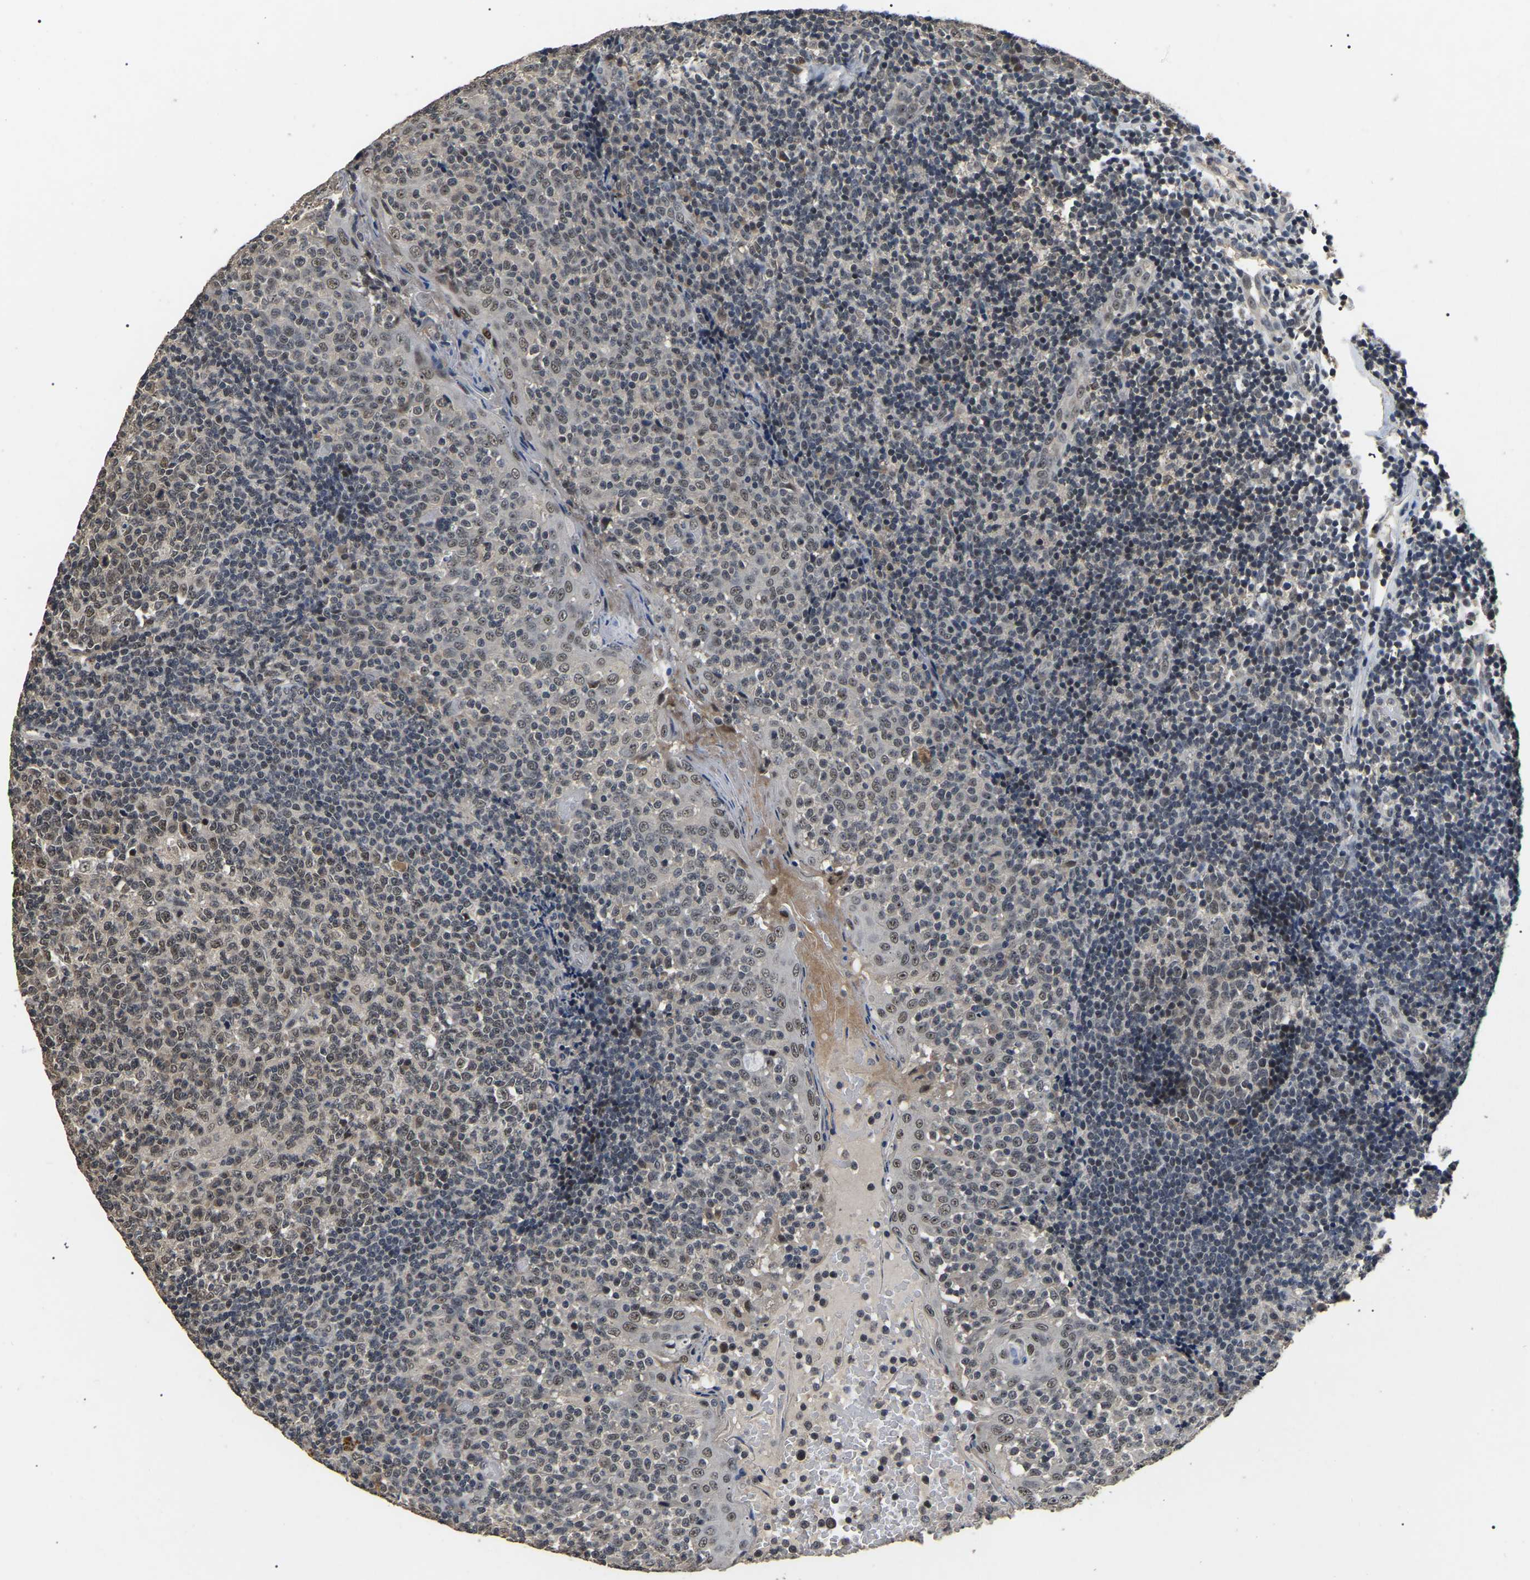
{"staining": {"intensity": "weak", "quantity": "25%-75%", "location": "nuclear"}, "tissue": "tonsil", "cell_type": "Germinal center cells", "image_type": "normal", "snomed": [{"axis": "morphology", "description": "Normal tissue, NOS"}, {"axis": "topography", "description": "Tonsil"}], "caption": "Immunohistochemical staining of normal human tonsil exhibits weak nuclear protein positivity in approximately 25%-75% of germinal center cells.", "gene": "PPM1E", "patient": {"sex": "female", "age": 19}}